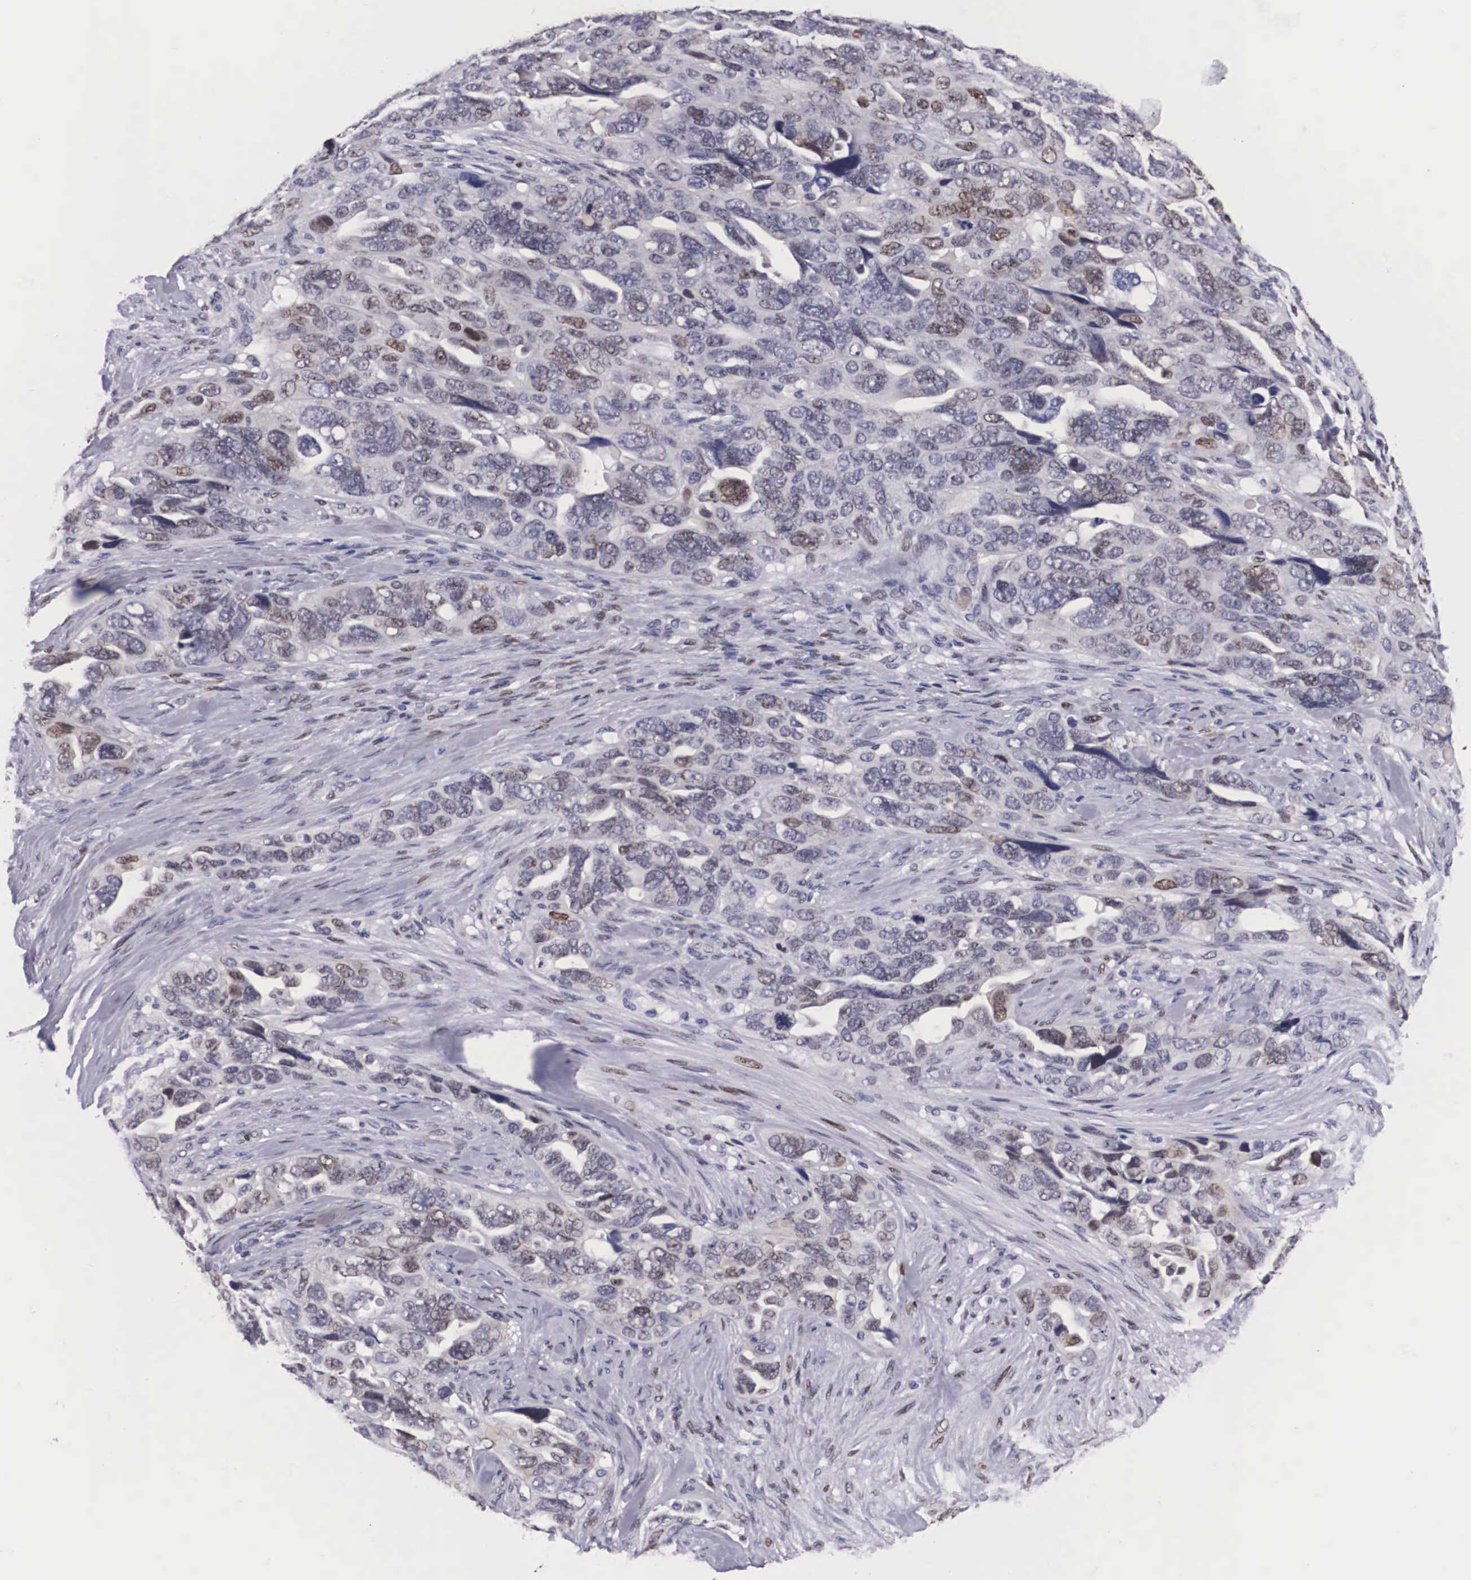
{"staining": {"intensity": "moderate", "quantity": "25%-75%", "location": "nuclear"}, "tissue": "ovarian cancer", "cell_type": "Tumor cells", "image_type": "cancer", "snomed": [{"axis": "morphology", "description": "Cystadenocarcinoma, serous, NOS"}, {"axis": "topography", "description": "Ovary"}], "caption": "Ovarian serous cystadenocarcinoma stained with a brown dye shows moderate nuclear positive positivity in about 25%-75% of tumor cells.", "gene": "KHDRBS3", "patient": {"sex": "female", "age": 63}}